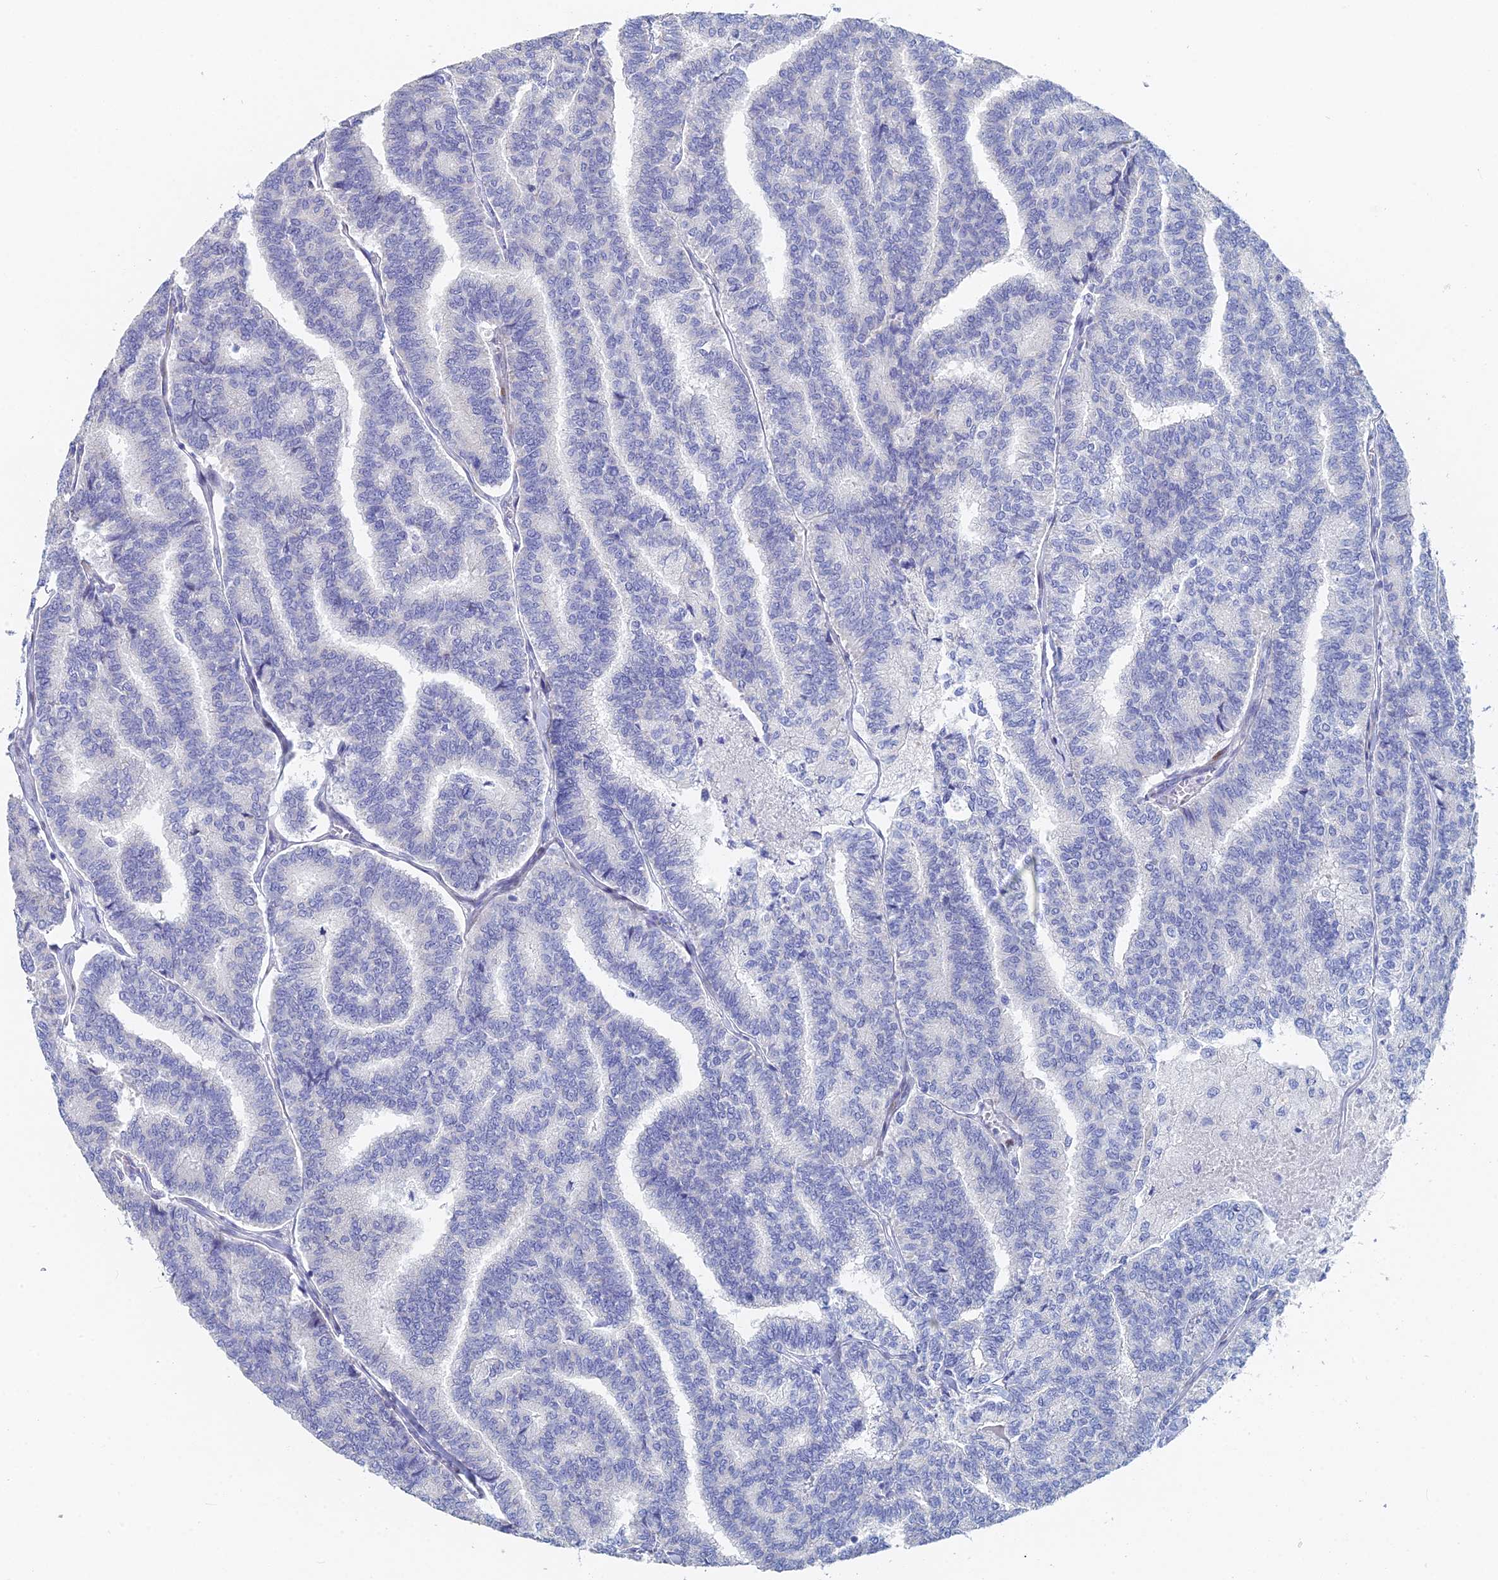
{"staining": {"intensity": "negative", "quantity": "none", "location": "none"}, "tissue": "thyroid cancer", "cell_type": "Tumor cells", "image_type": "cancer", "snomed": [{"axis": "morphology", "description": "Papillary adenocarcinoma, NOS"}, {"axis": "topography", "description": "Thyroid gland"}], "caption": "Immunohistochemistry image of thyroid papillary adenocarcinoma stained for a protein (brown), which reveals no staining in tumor cells. The staining was performed using DAB to visualize the protein expression in brown, while the nuclei were stained in blue with hematoxylin (Magnification: 20x).", "gene": "DRGX", "patient": {"sex": "female", "age": 35}}